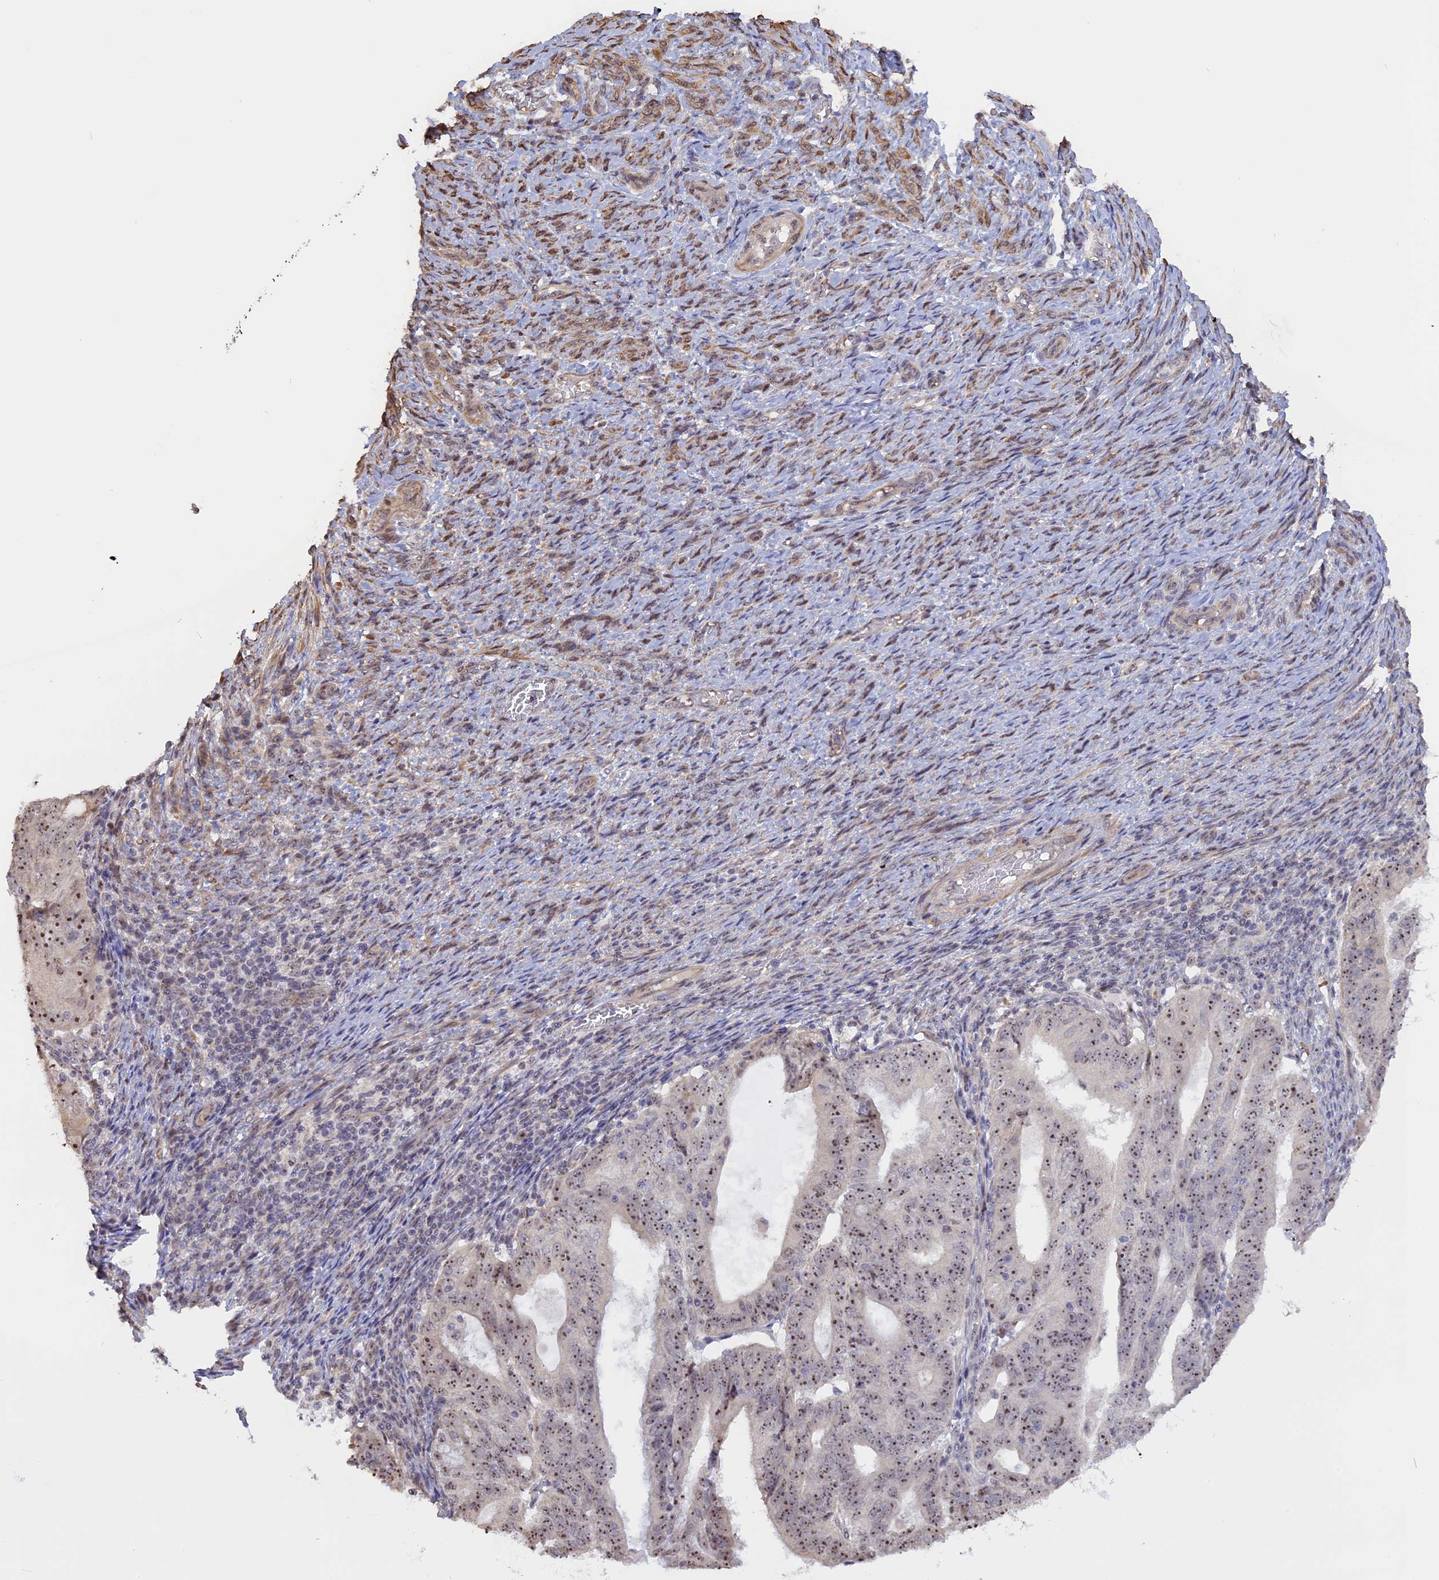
{"staining": {"intensity": "moderate", "quantity": ">75%", "location": "nuclear"}, "tissue": "endometrial cancer", "cell_type": "Tumor cells", "image_type": "cancer", "snomed": [{"axis": "morphology", "description": "Adenocarcinoma, NOS"}, {"axis": "topography", "description": "Endometrium"}], "caption": "A medium amount of moderate nuclear expression is appreciated in approximately >75% of tumor cells in endometrial cancer tissue. The staining was performed using DAB (3,3'-diaminobenzidine) to visualize the protein expression in brown, while the nuclei were stained in blue with hematoxylin (Magnification: 20x).", "gene": "MGA", "patient": {"sex": "female", "age": 70}}